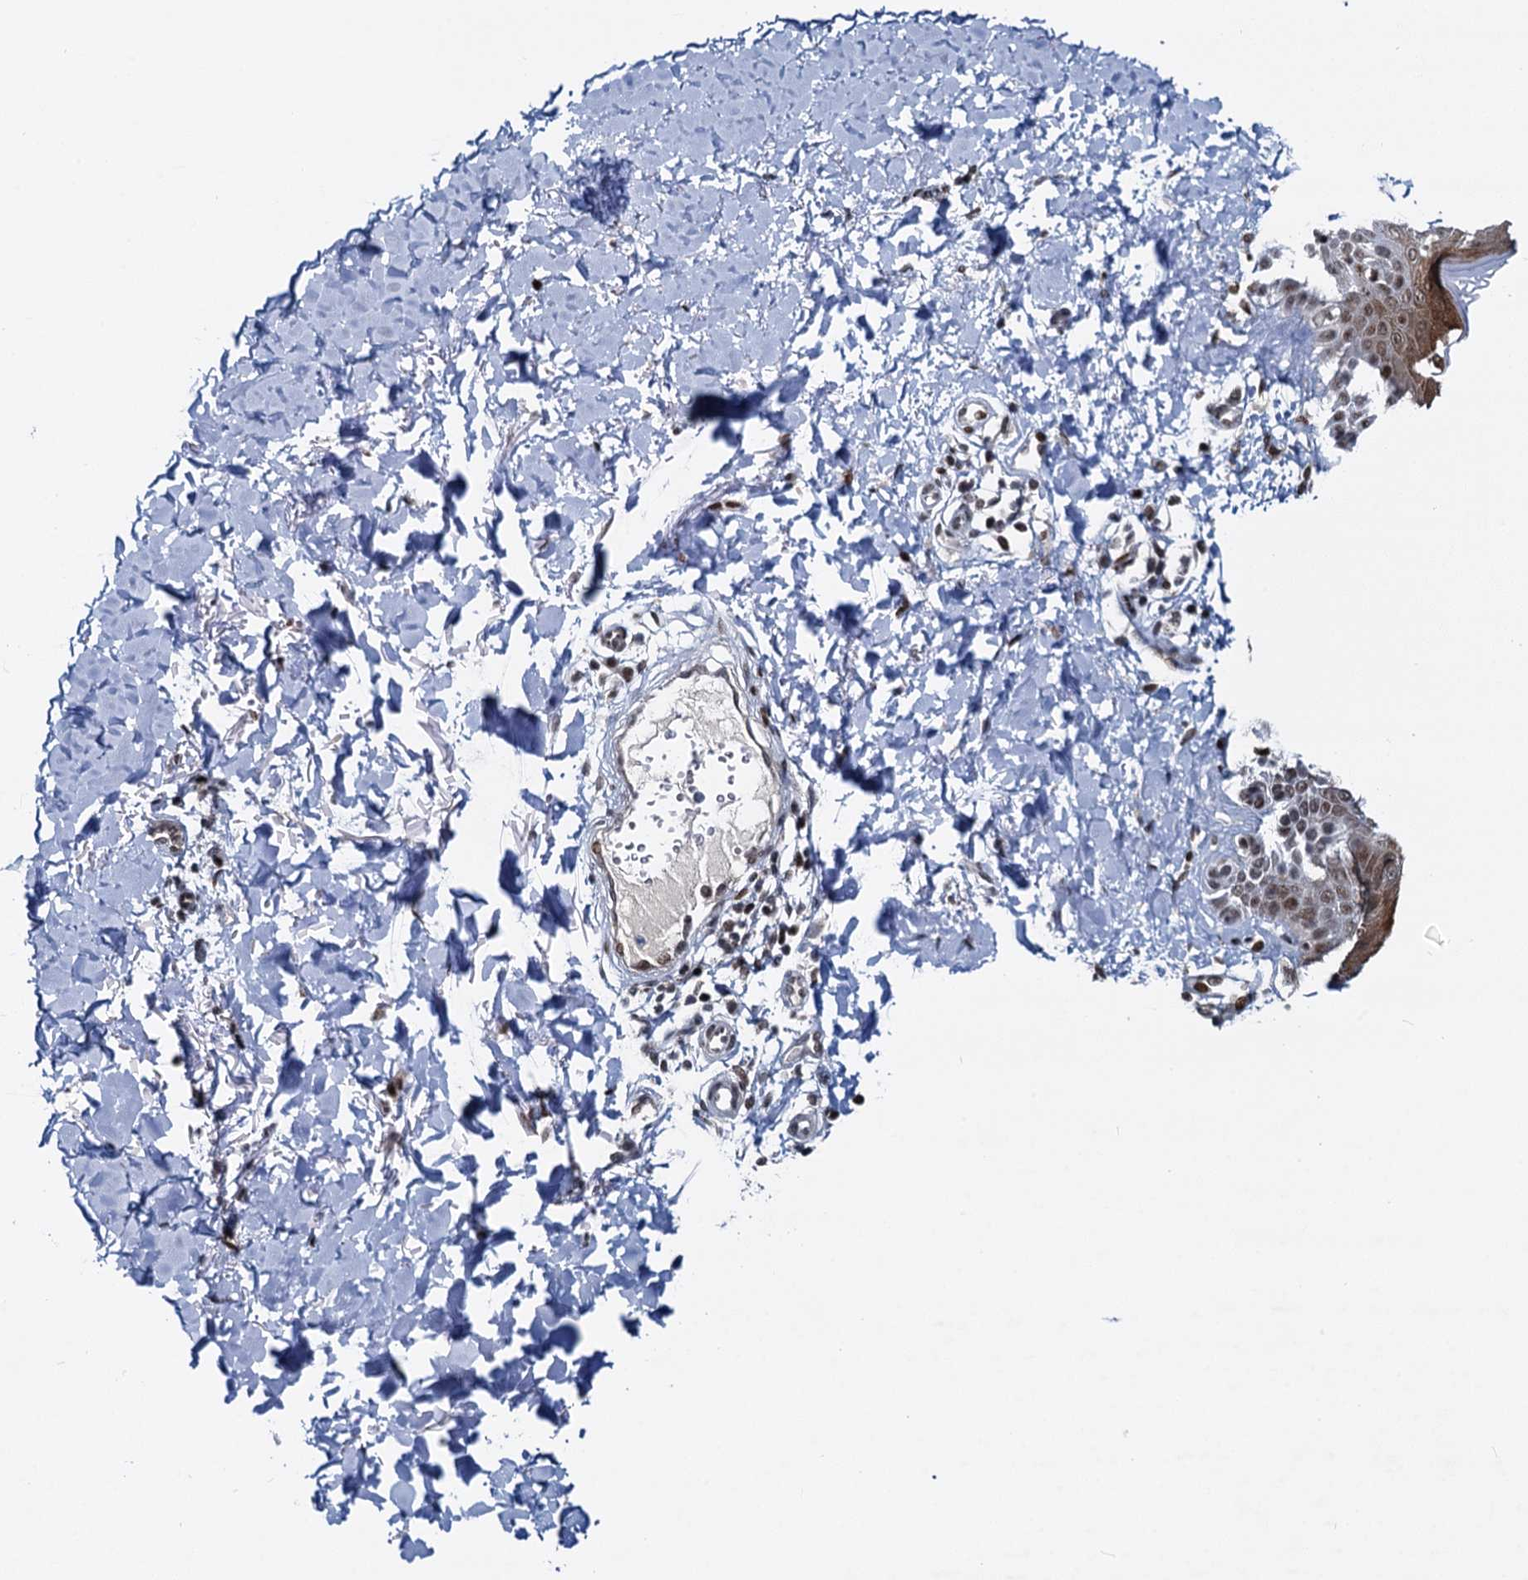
{"staining": {"intensity": "moderate", "quantity": ">75%", "location": "cytoplasmic/membranous,nuclear"}, "tissue": "skin", "cell_type": "Fibroblasts", "image_type": "normal", "snomed": [{"axis": "morphology", "description": "Normal tissue, NOS"}, {"axis": "topography", "description": "Skin"}], "caption": "The image shows staining of normal skin, revealing moderate cytoplasmic/membranous,nuclear protein expression (brown color) within fibroblasts. Ihc stains the protein of interest in brown and the nuclei are stained blue.", "gene": "RUFY2", "patient": {"sex": "male", "age": 52}}